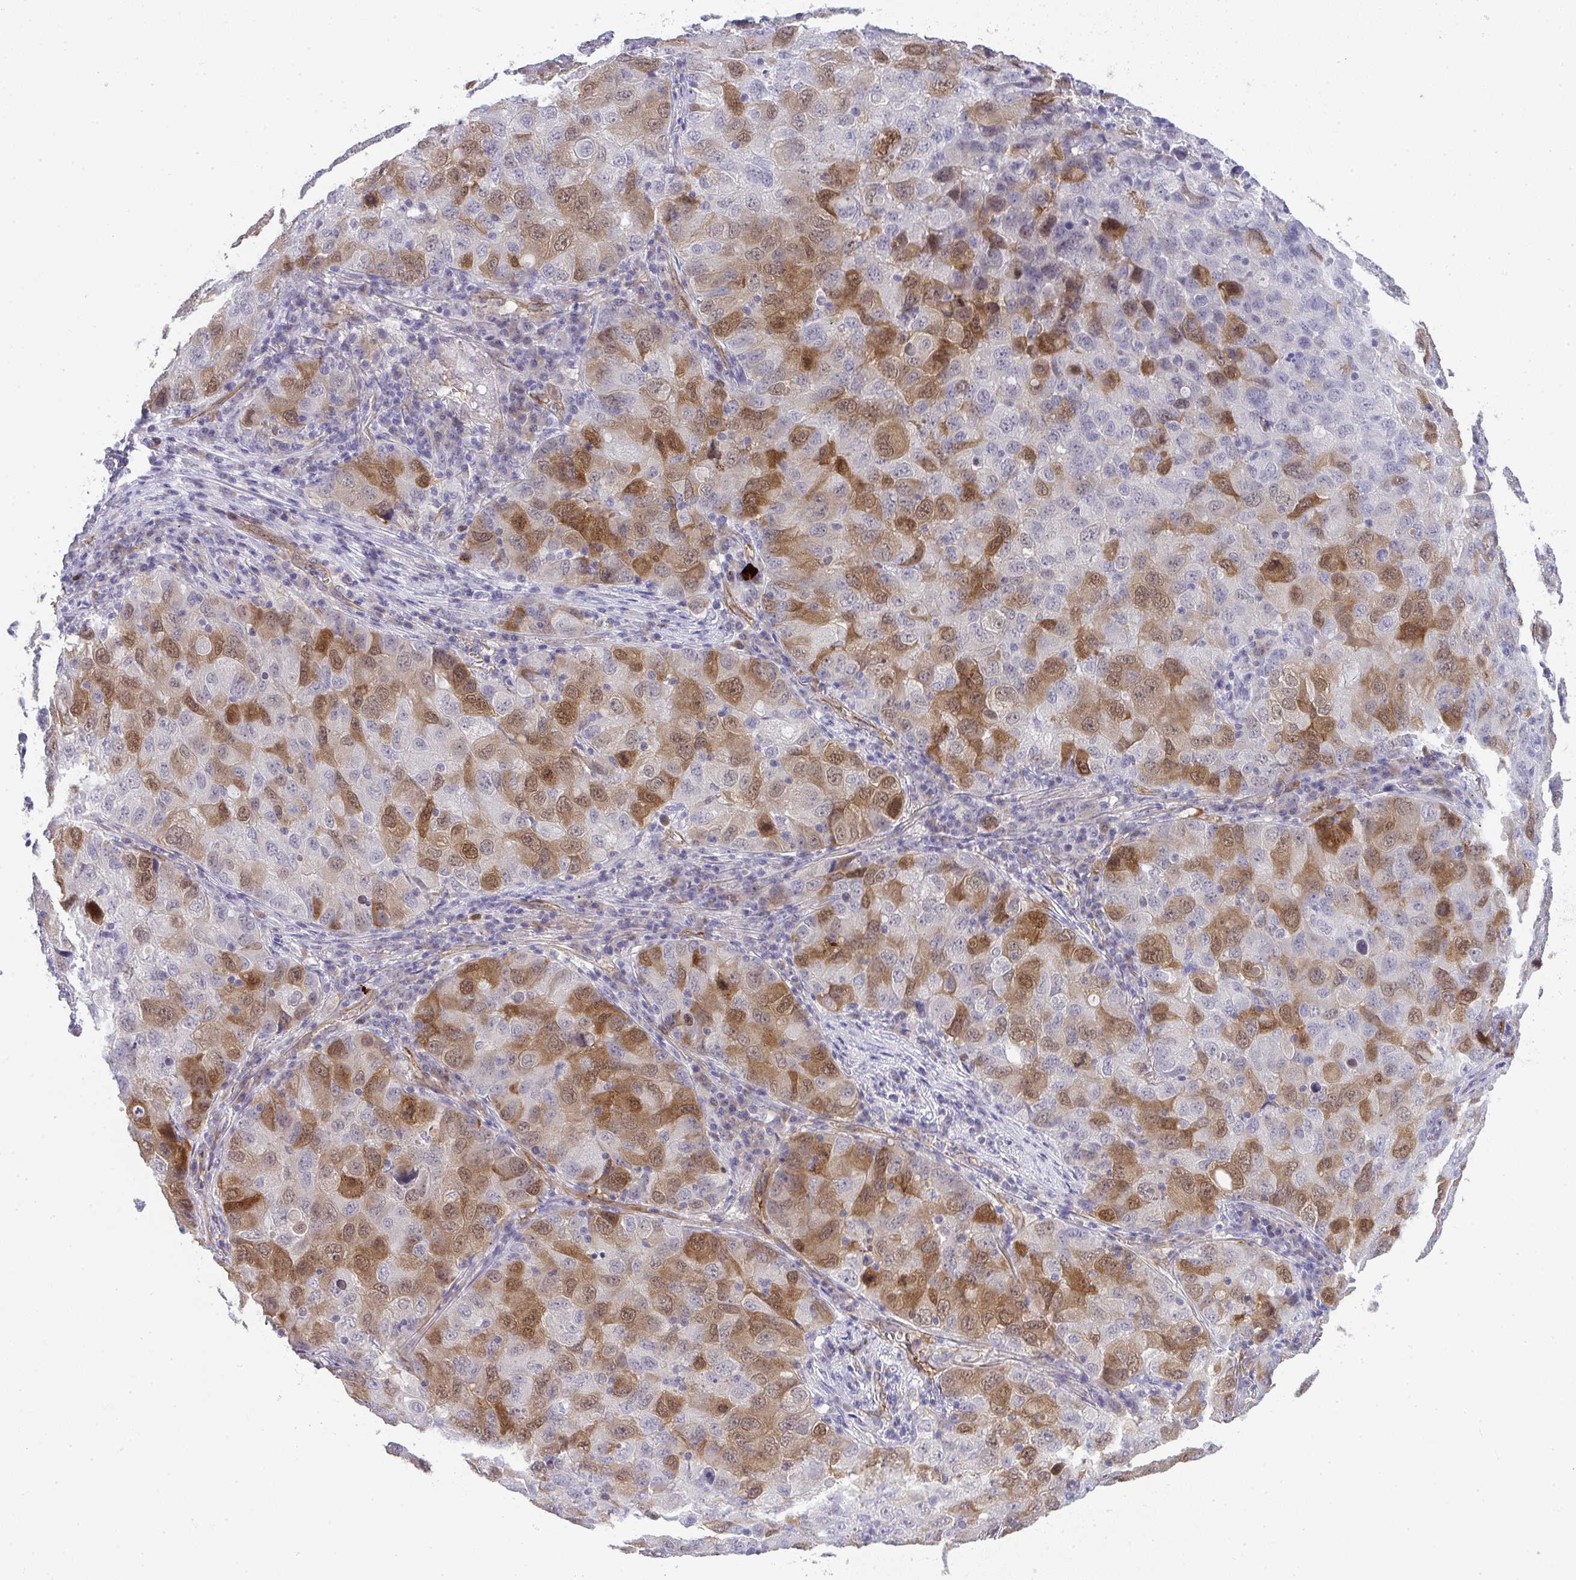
{"staining": {"intensity": "moderate", "quantity": "25%-75%", "location": "cytoplasmic/membranous,nuclear"}, "tissue": "lung cancer", "cell_type": "Tumor cells", "image_type": "cancer", "snomed": [{"axis": "morphology", "description": "Normal morphology"}, {"axis": "morphology", "description": "Adenocarcinoma, NOS"}, {"axis": "topography", "description": "Lymph node"}, {"axis": "topography", "description": "Lung"}], "caption": "Lung cancer stained with a brown dye reveals moderate cytoplasmic/membranous and nuclear positive positivity in approximately 25%-75% of tumor cells.", "gene": "UBE2S", "patient": {"sex": "female", "age": 51}}